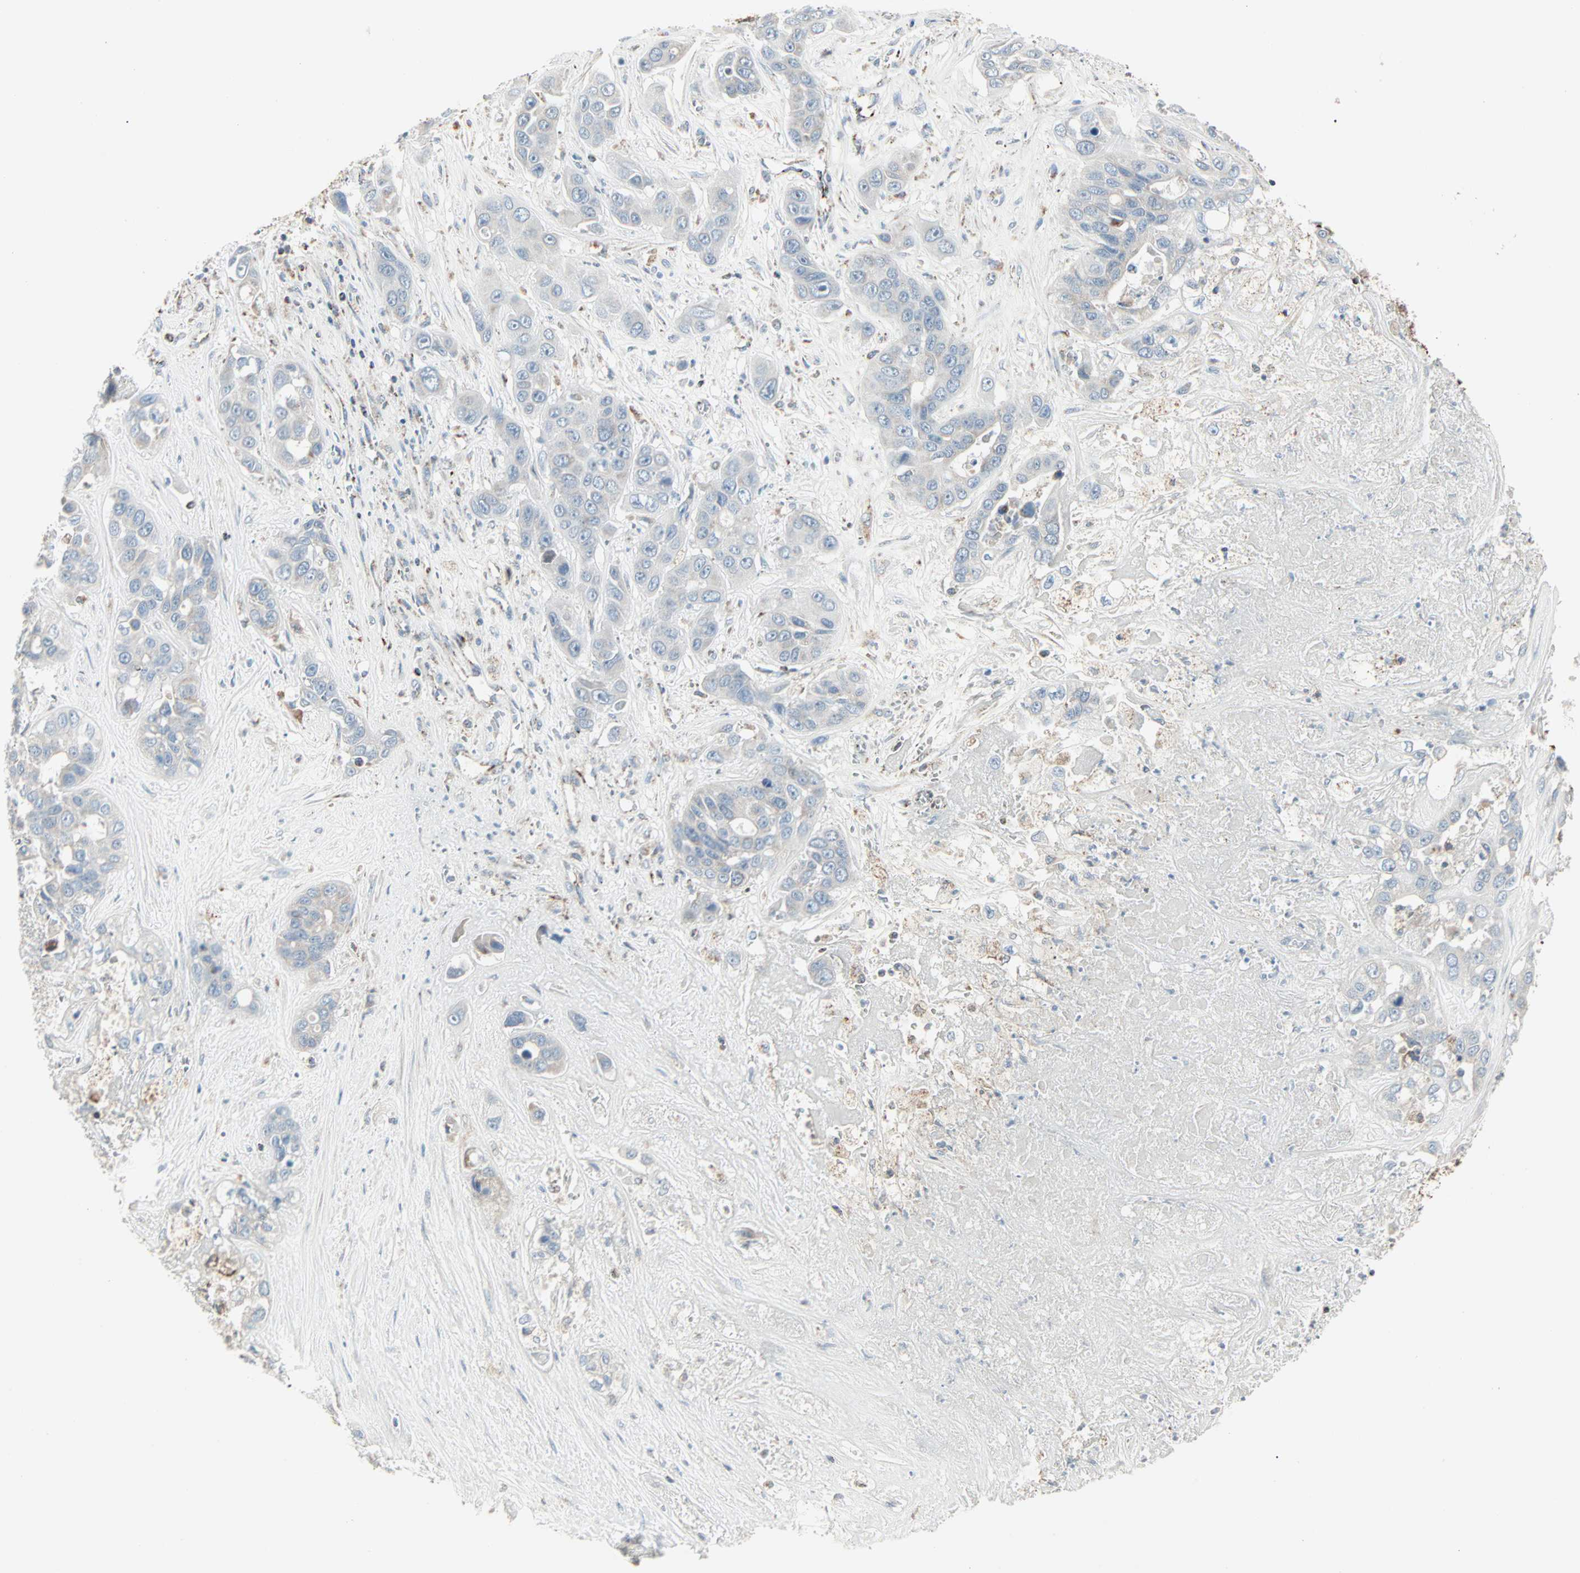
{"staining": {"intensity": "negative", "quantity": "none", "location": "none"}, "tissue": "liver cancer", "cell_type": "Tumor cells", "image_type": "cancer", "snomed": [{"axis": "morphology", "description": "Cholangiocarcinoma"}, {"axis": "topography", "description": "Liver"}], "caption": "Immunohistochemistry (IHC) micrograph of liver cancer stained for a protein (brown), which exhibits no positivity in tumor cells.", "gene": "IDH2", "patient": {"sex": "female", "age": 52}}